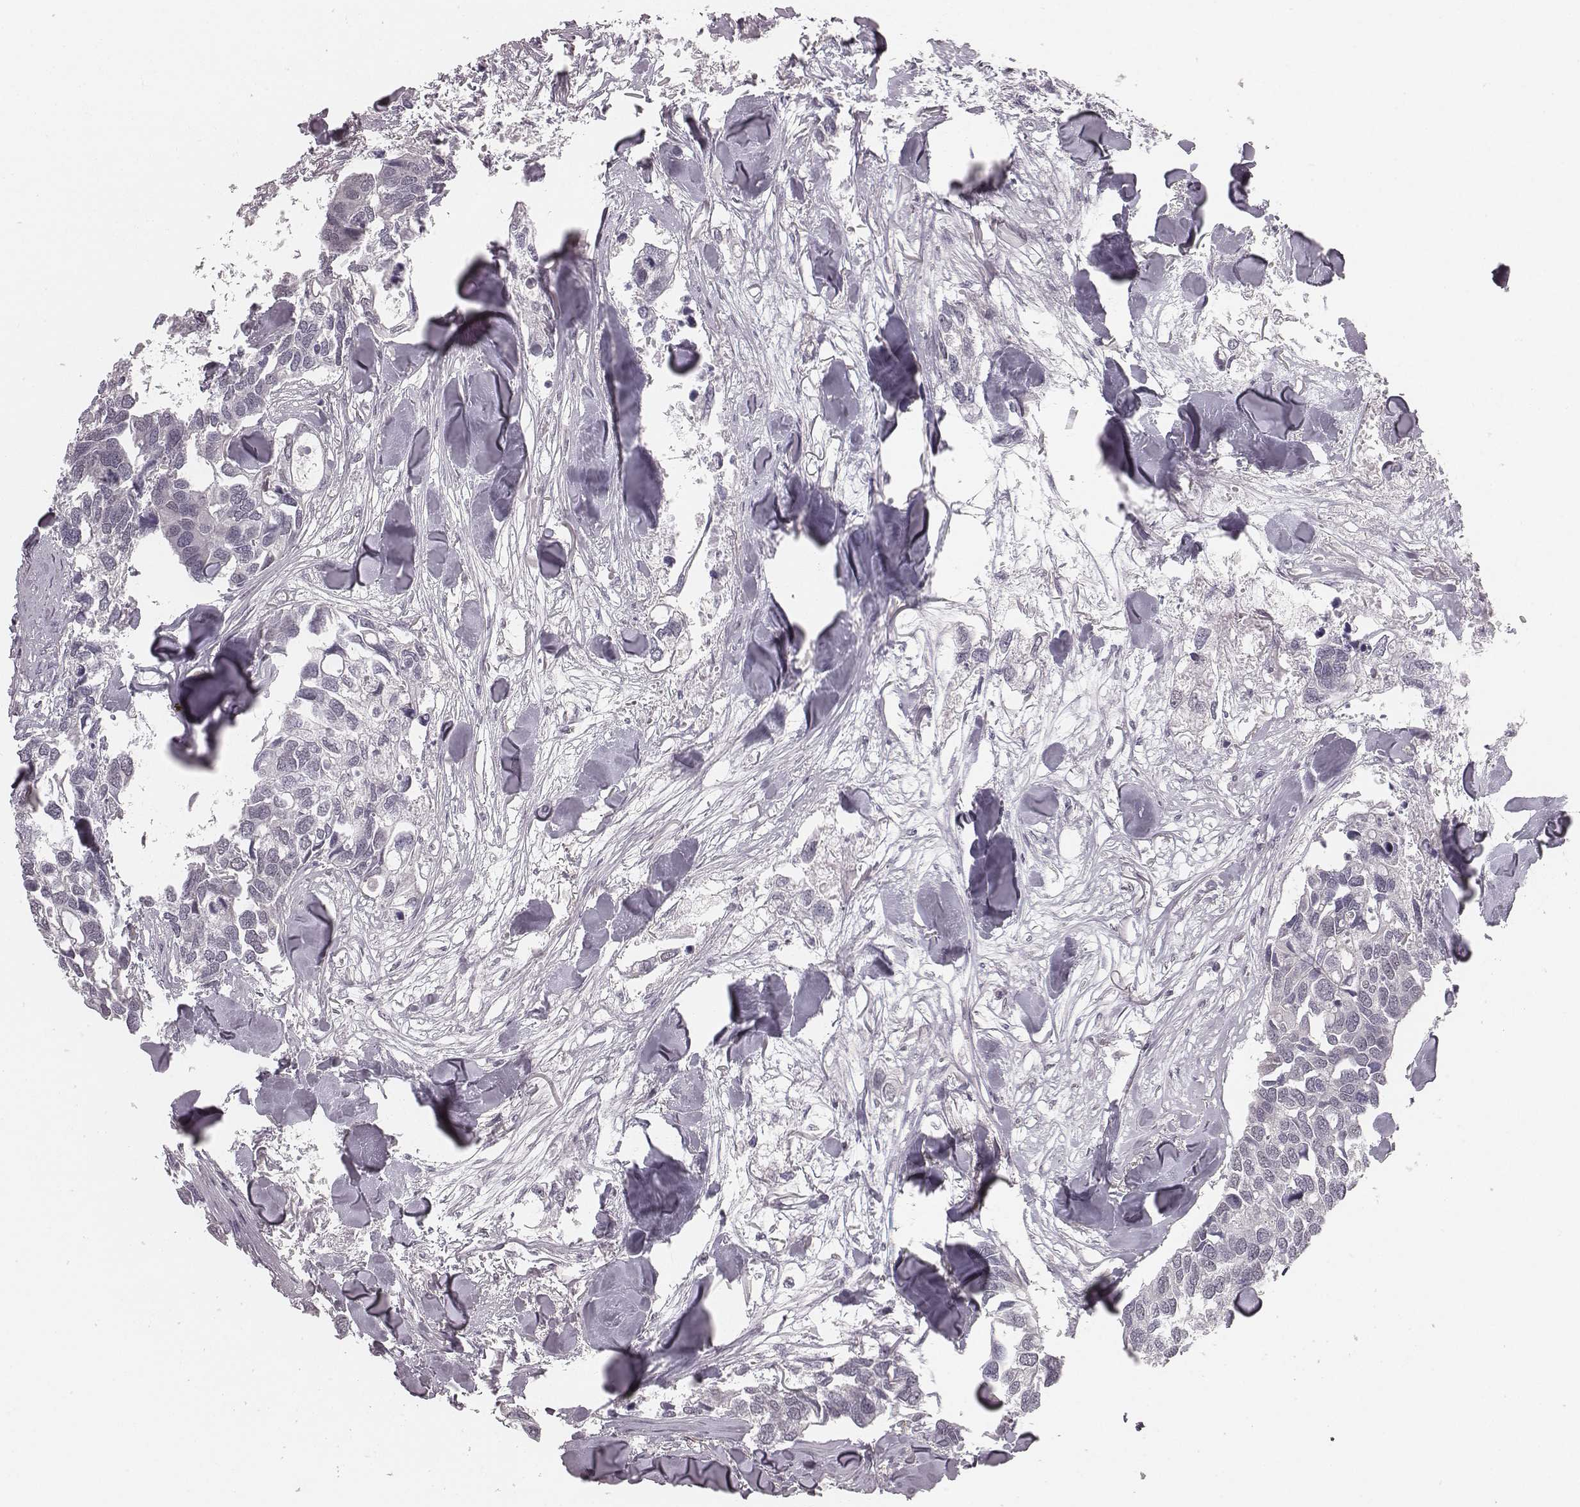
{"staining": {"intensity": "negative", "quantity": "none", "location": "none"}, "tissue": "breast cancer", "cell_type": "Tumor cells", "image_type": "cancer", "snomed": [{"axis": "morphology", "description": "Duct carcinoma"}, {"axis": "topography", "description": "Breast"}], "caption": "This is an immunohistochemistry micrograph of human breast invasive ductal carcinoma. There is no positivity in tumor cells.", "gene": "RPGRIP1", "patient": {"sex": "female", "age": 83}}